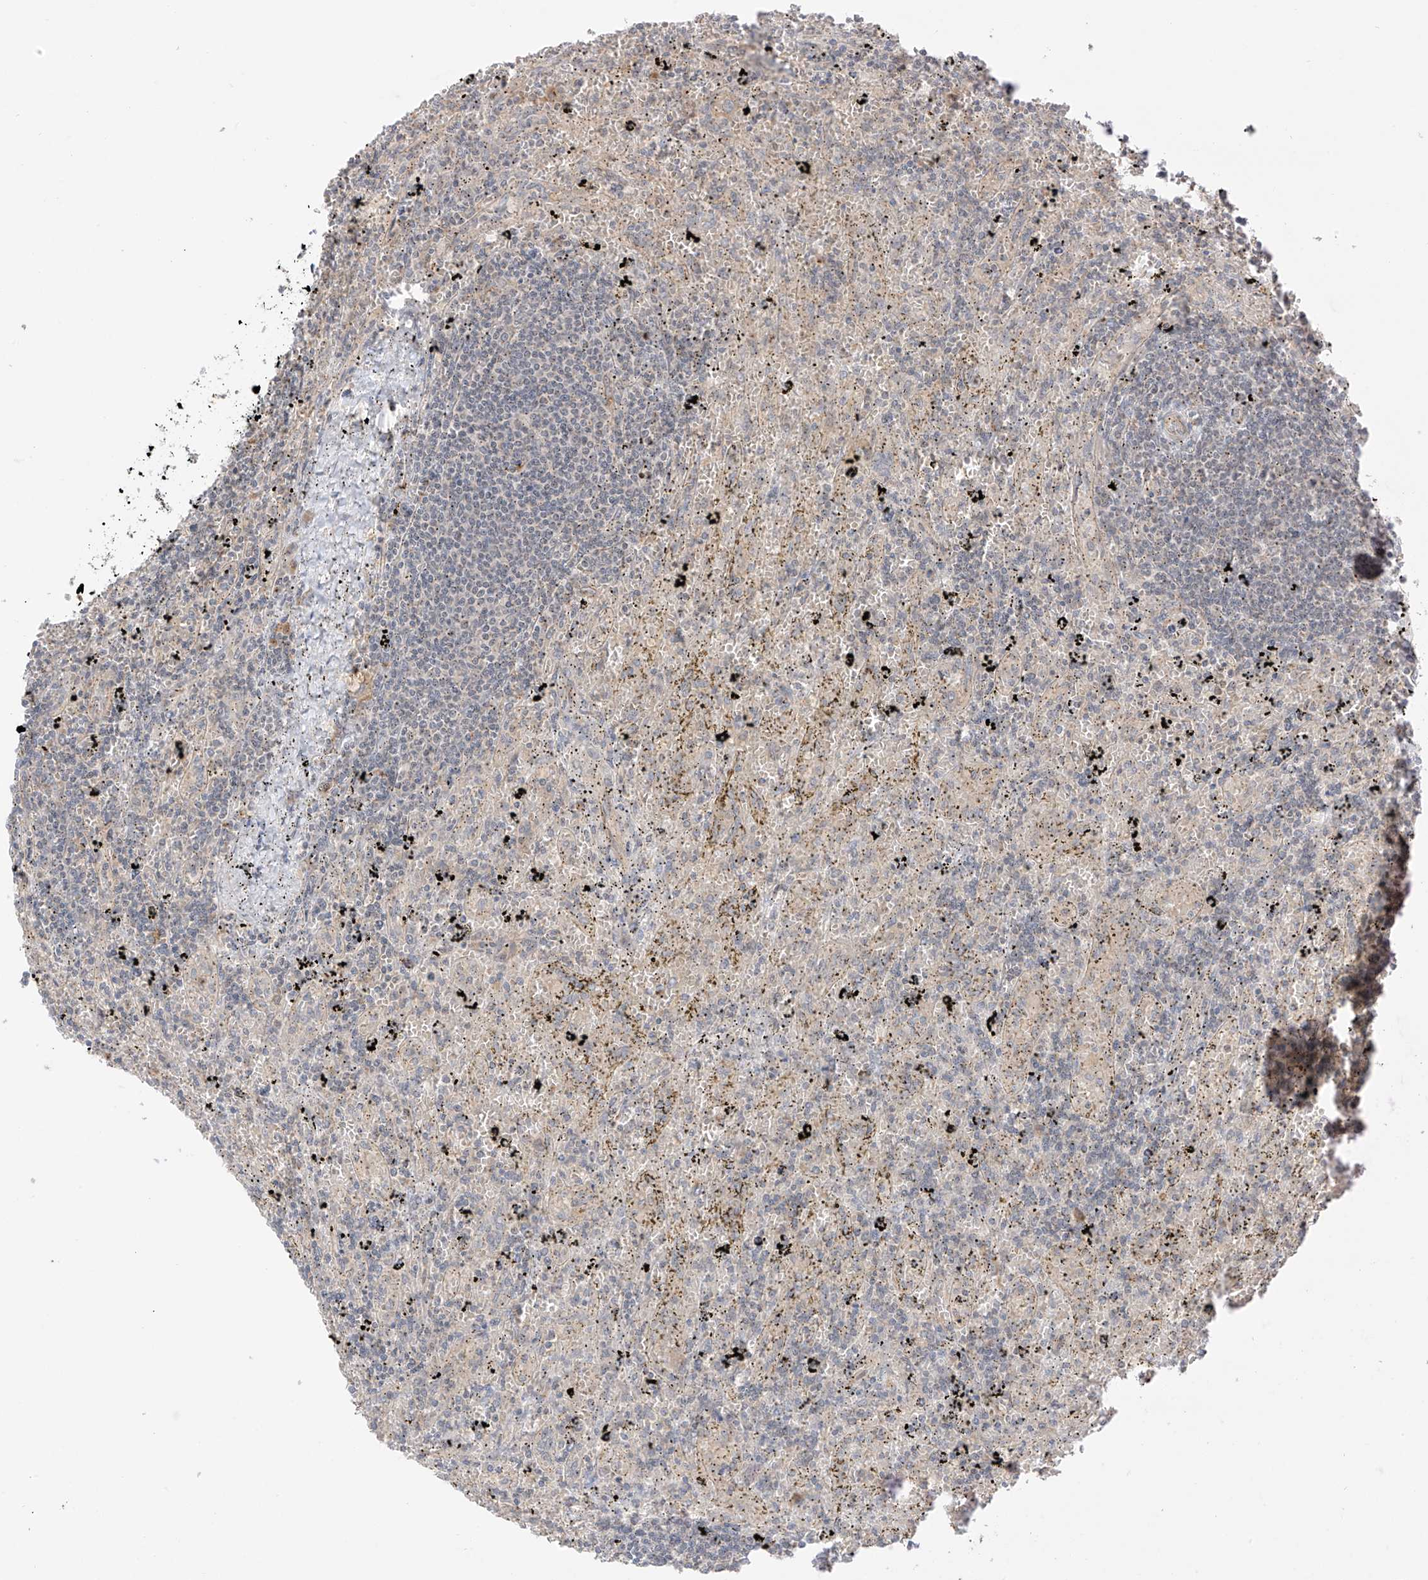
{"staining": {"intensity": "moderate", "quantity": "<25%", "location": "cytoplasmic/membranous"}, "tissue": "lymphoma", "cell_type": "Tumor cells", "image_type": "cancer", "snomed": [{"axis": "morphology", "description": "Malignant lymphoma, non-Hodgkin's type, Low grade"}, {"axis": "topography", "description": "Spleen"}], "caption": "Moderate cytoplasmic/membranous protein positivity is appreciated in approximately <25% of tumor cells in lymphoma. The staining was performed using DAB (3,3'-diaminobenzidine) to visualize the protein expression in brown, while the nuclei were stained in blue with hematoxylin (Magnification: 20x).", "gene": "N4BP3", "patient": {"sex": "male", "age": 76}}